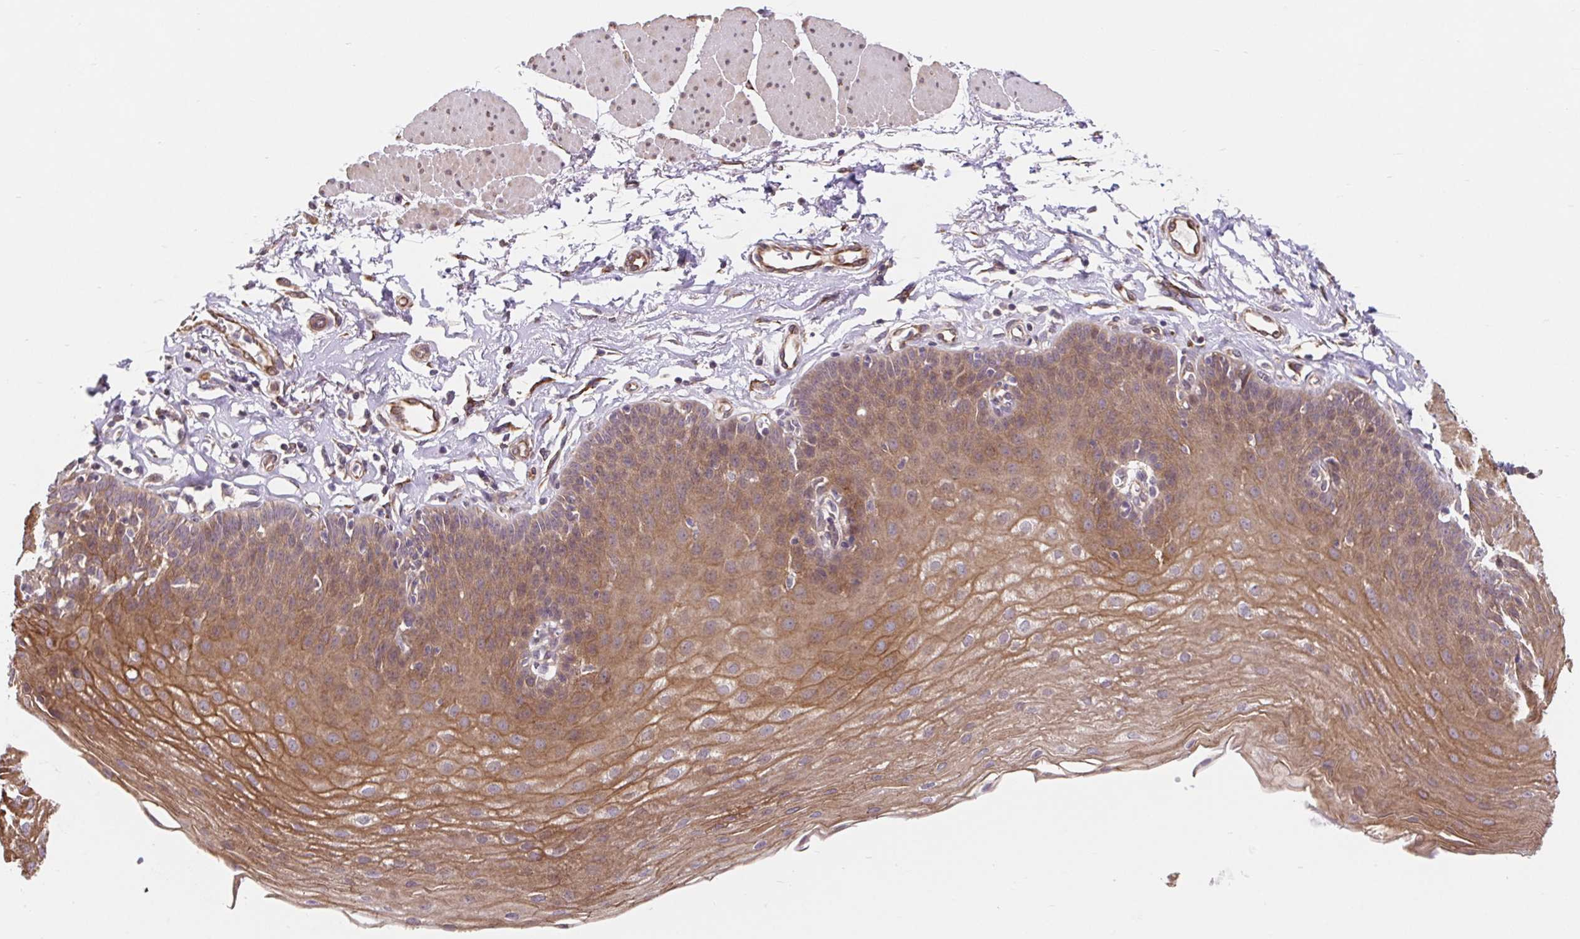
{"staining": {"intensity": "moderate", "quantity": "25%-75%", "location": "cytoplasmic/membranous"}, "tissue": "esophagus", "cell_type": "Squamous epithelial cells", "image_type": "normal", "snomed": [{"axis": "morphology", "description": "Normal tissue, NOS"}, {"axis": "topography", "description": "Esophagus"}], "caption": "Immunohistochemistry (IHC) image of unremarkable esophagus: human esophagus stained using IHC demonstrates medium levels of moderate protein expression localized specifically in the cytoplasmic/membranous of squamous epithelial cells, appearing as a cytoplasmic/membranous brown color.", "gene": "LYPD5", "patient": {"sex": "female", "age": 81}}